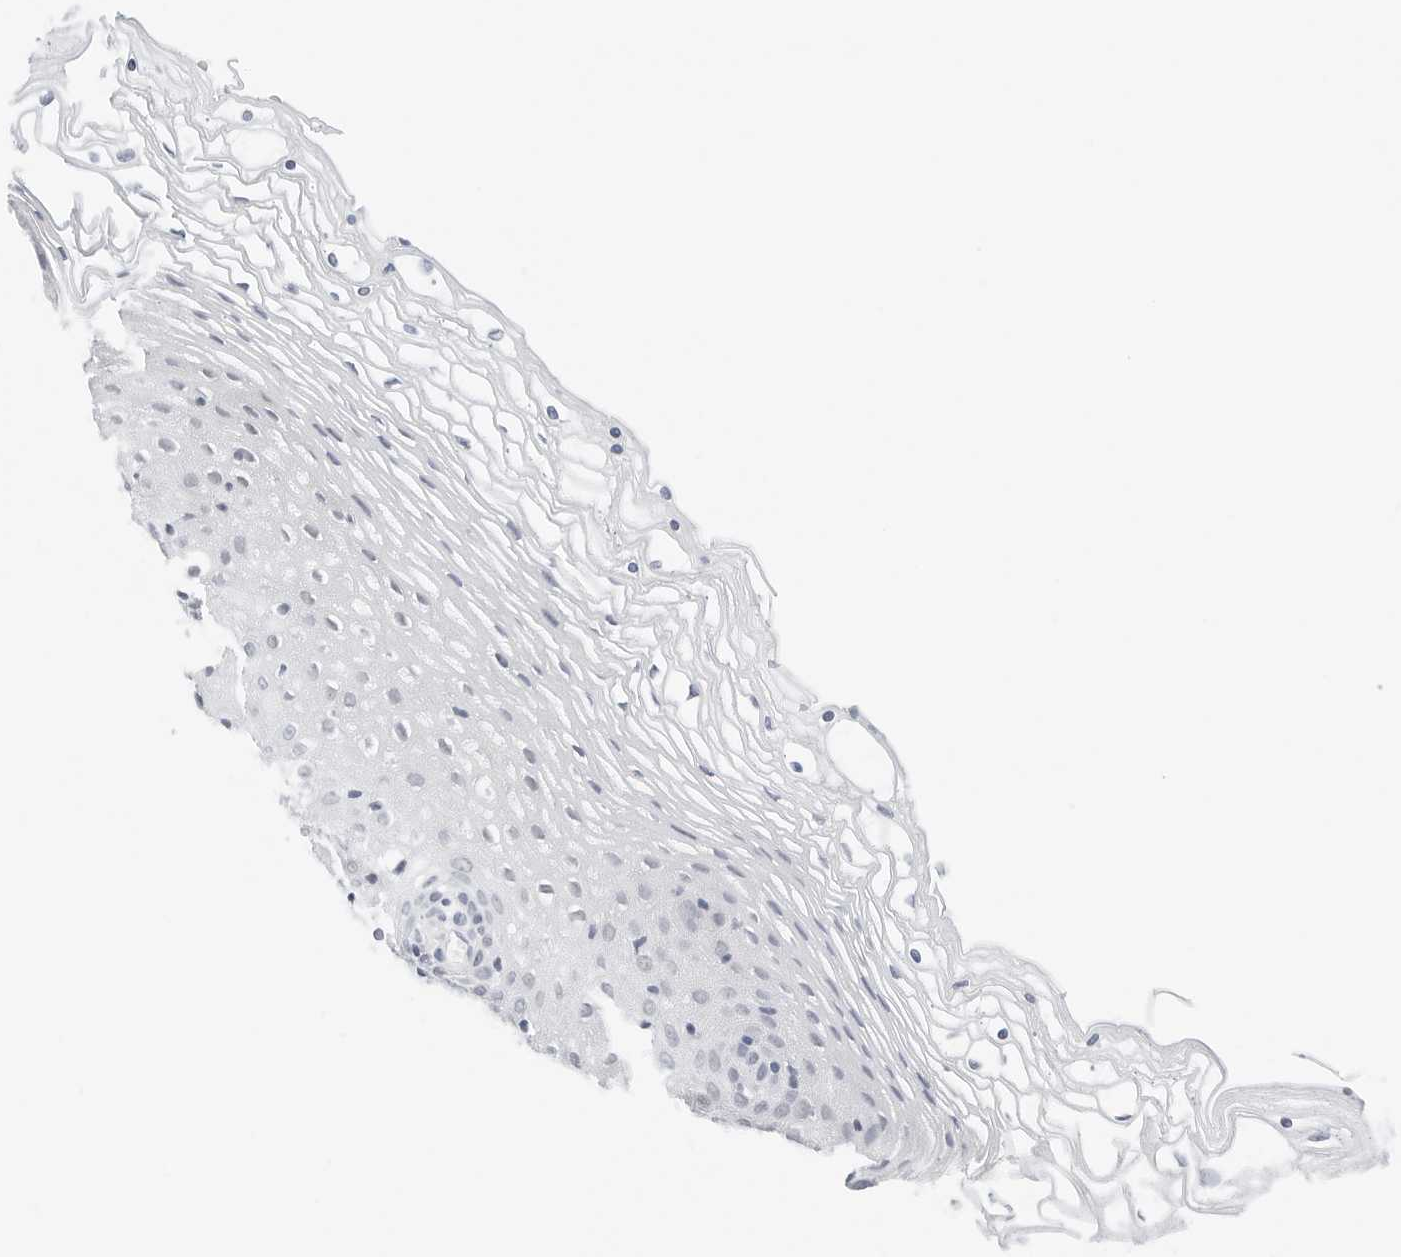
{"staining": {"intensity": "negative", "quantity": "none", "location": "none"}, "tissue": "vagina", "cell_type": "Squamous epithelial cells", "image_type": "normal", "snomed": [{"axis": "morphology", "description": "Normal tissue, NOS"}, {"axis": "topography", "description": "Vagina"}], "caption": "This is a histopathology image of immunohistochemistry staining of normal vagina, which shows no positivity in squamous epithelial cells. (Immunohistochemistry, brightfield microscopy, high magnification).", "gene": "CD22", "patient": {"sex": "female", "age": 32}}